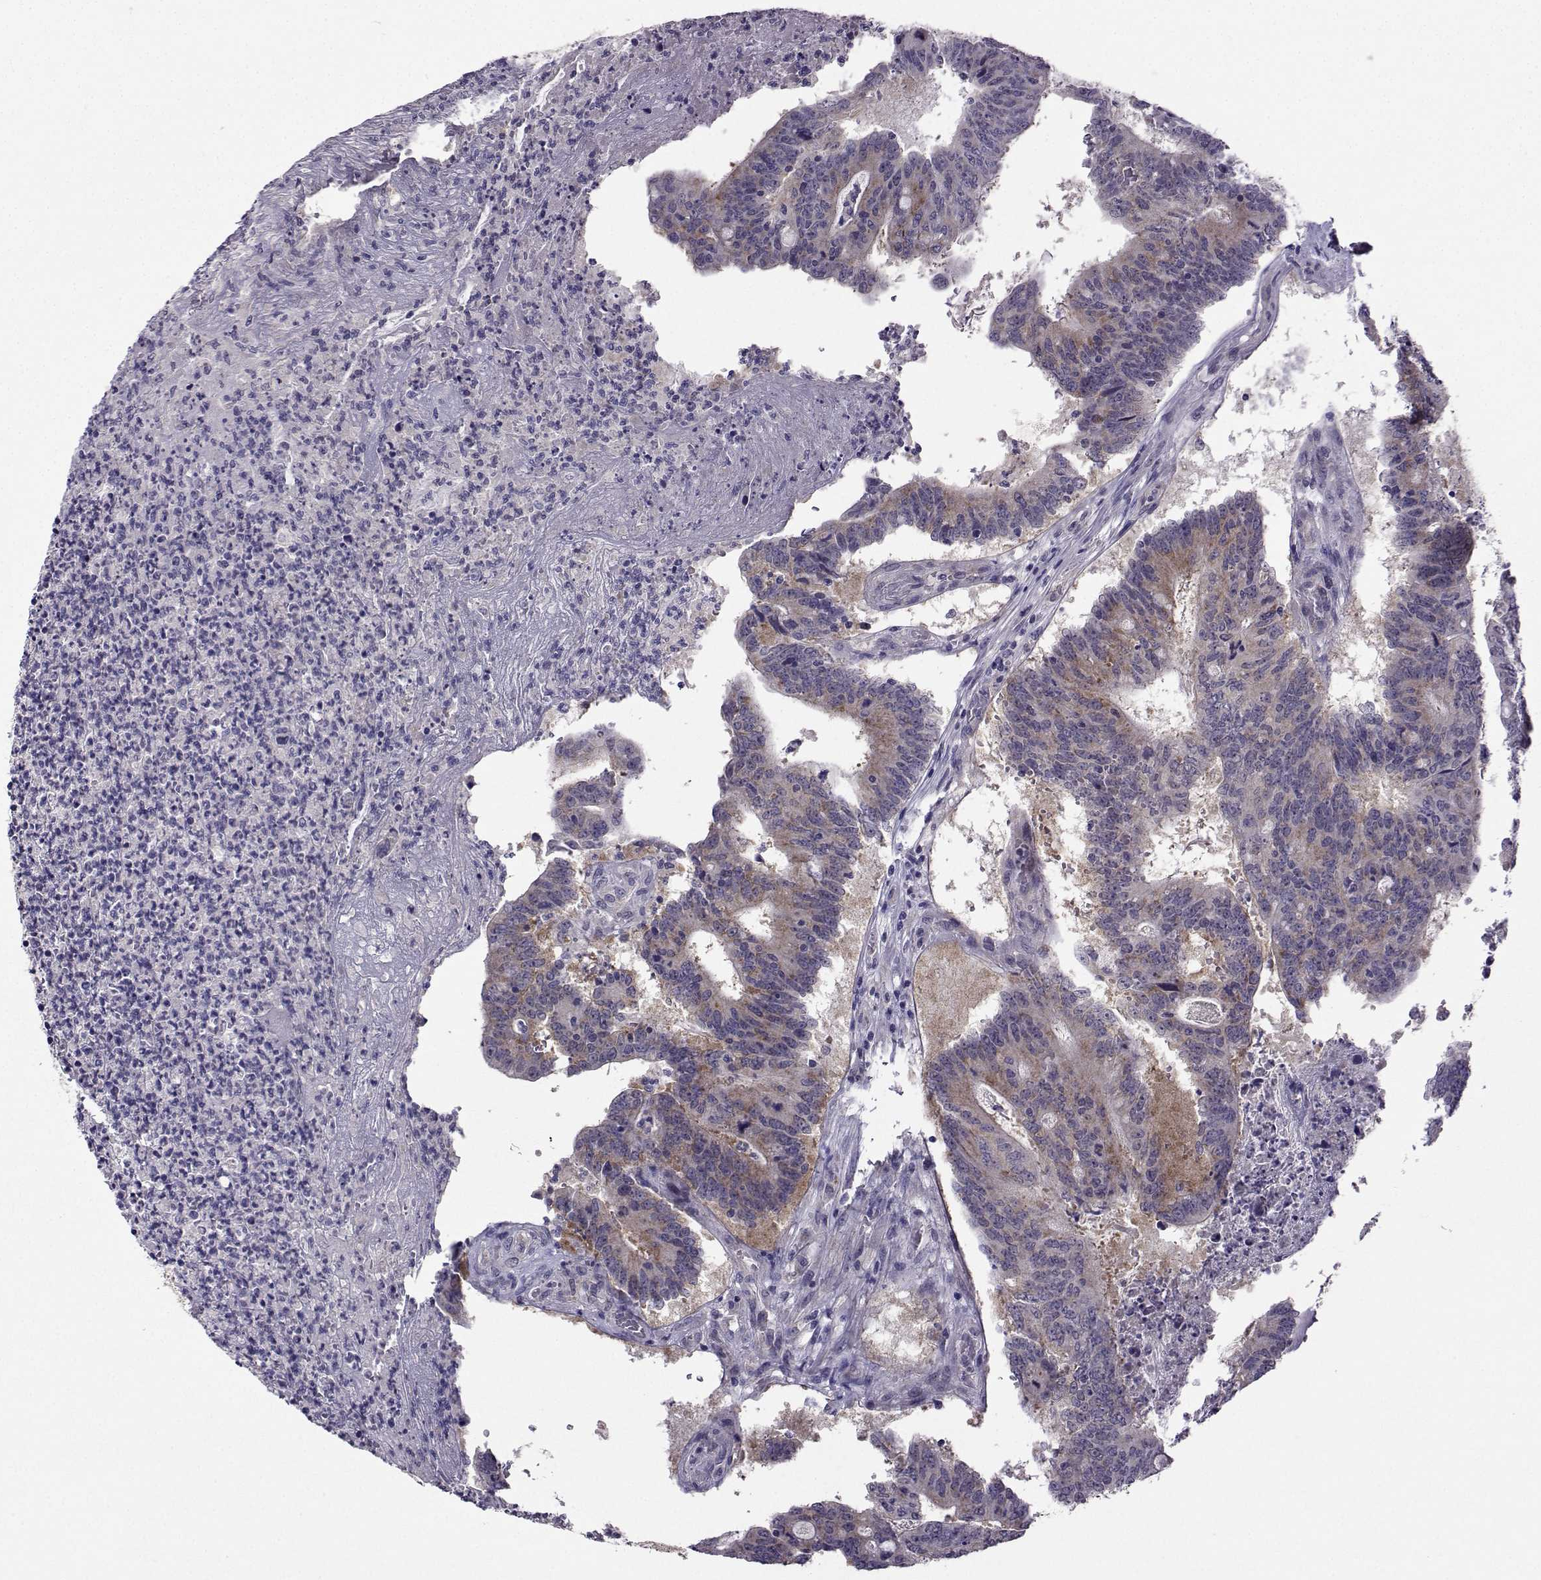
{"staining": {"intensity": "moderate", "quantity": "25%-75%", "location": "cytoplasmic/membranous"}, "tissue": "colorectal cancer", "cell_type": "Tumor cells", "image_type": "cancer", "snomed": [{"axis": "morphology", "description": "Adenocarcinoma, NOS"}, {"axis": "topography", "description": "Colon"}], "caption": "Immunohistochemical staining of human colorectal cancer (adenocarcinoma) displays moderate cytoplasmic/membranous protein staining in approximately 25%-75% of tumor cells.", "gene": "DDX20", "patient": {"sex": "female", "age": 70}}